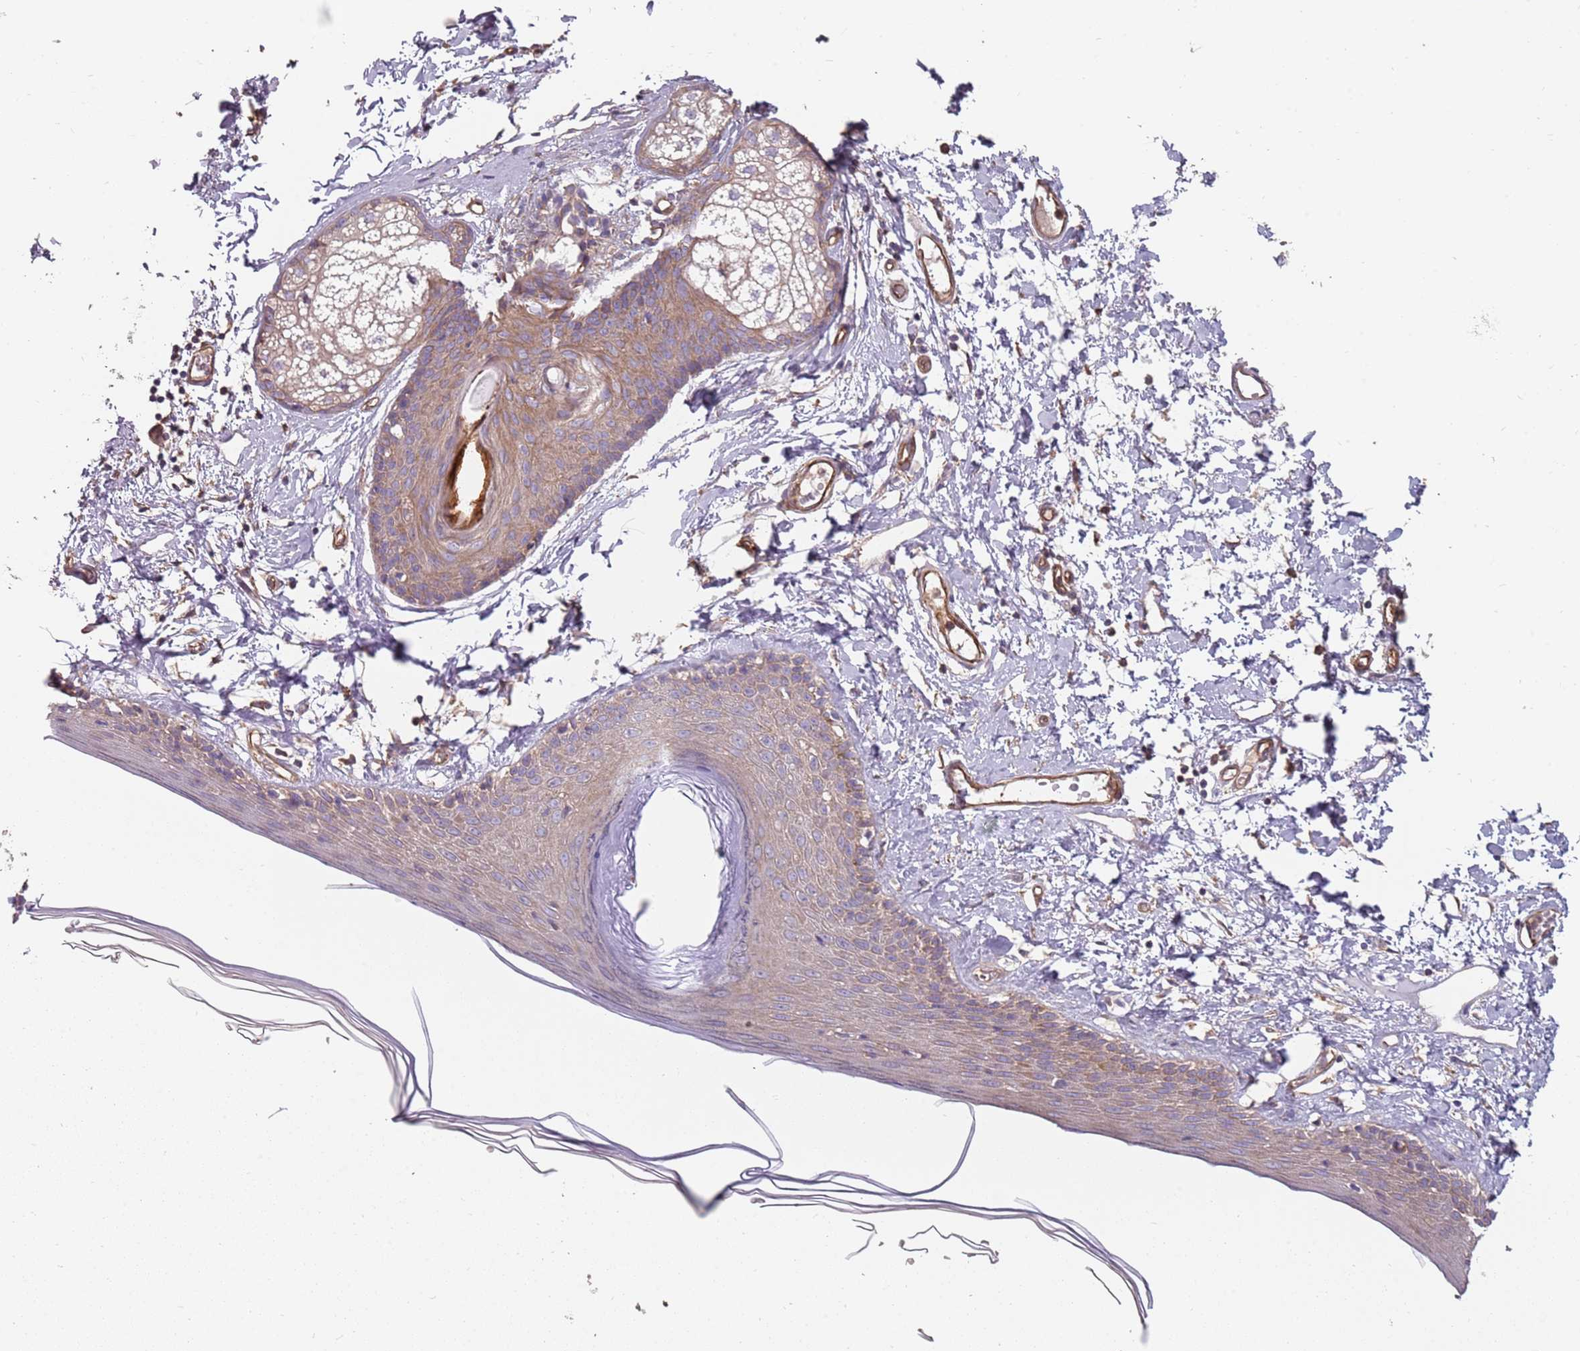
{"staining": {"intensity": "moderate", "quantity": "<25%", "location": "cytoplasmic/membranous"}, "tissue": "skin", "cell_type": "Epidermal cells", "image_type": "normal", "snomed": [{"axis": "morphology", "description": "Normal tissue, NOS"}, {"axis": "topography", "description": "Adipose tissue"}, {"axis": "topography", "description": "Vascular tissue"}, {"axis": "topography", "description": "Vulva"}, {"axis": "topography", "description": "Peripheral nerve tissue"}], "caption": "Skin stained with a brown dye demonstrates moderate cytoplasmic/membranous positive positivity in about <25% of epidermal cells.", "gene": "SPDL1", "patient": {"sex": "female", "age": 86}}